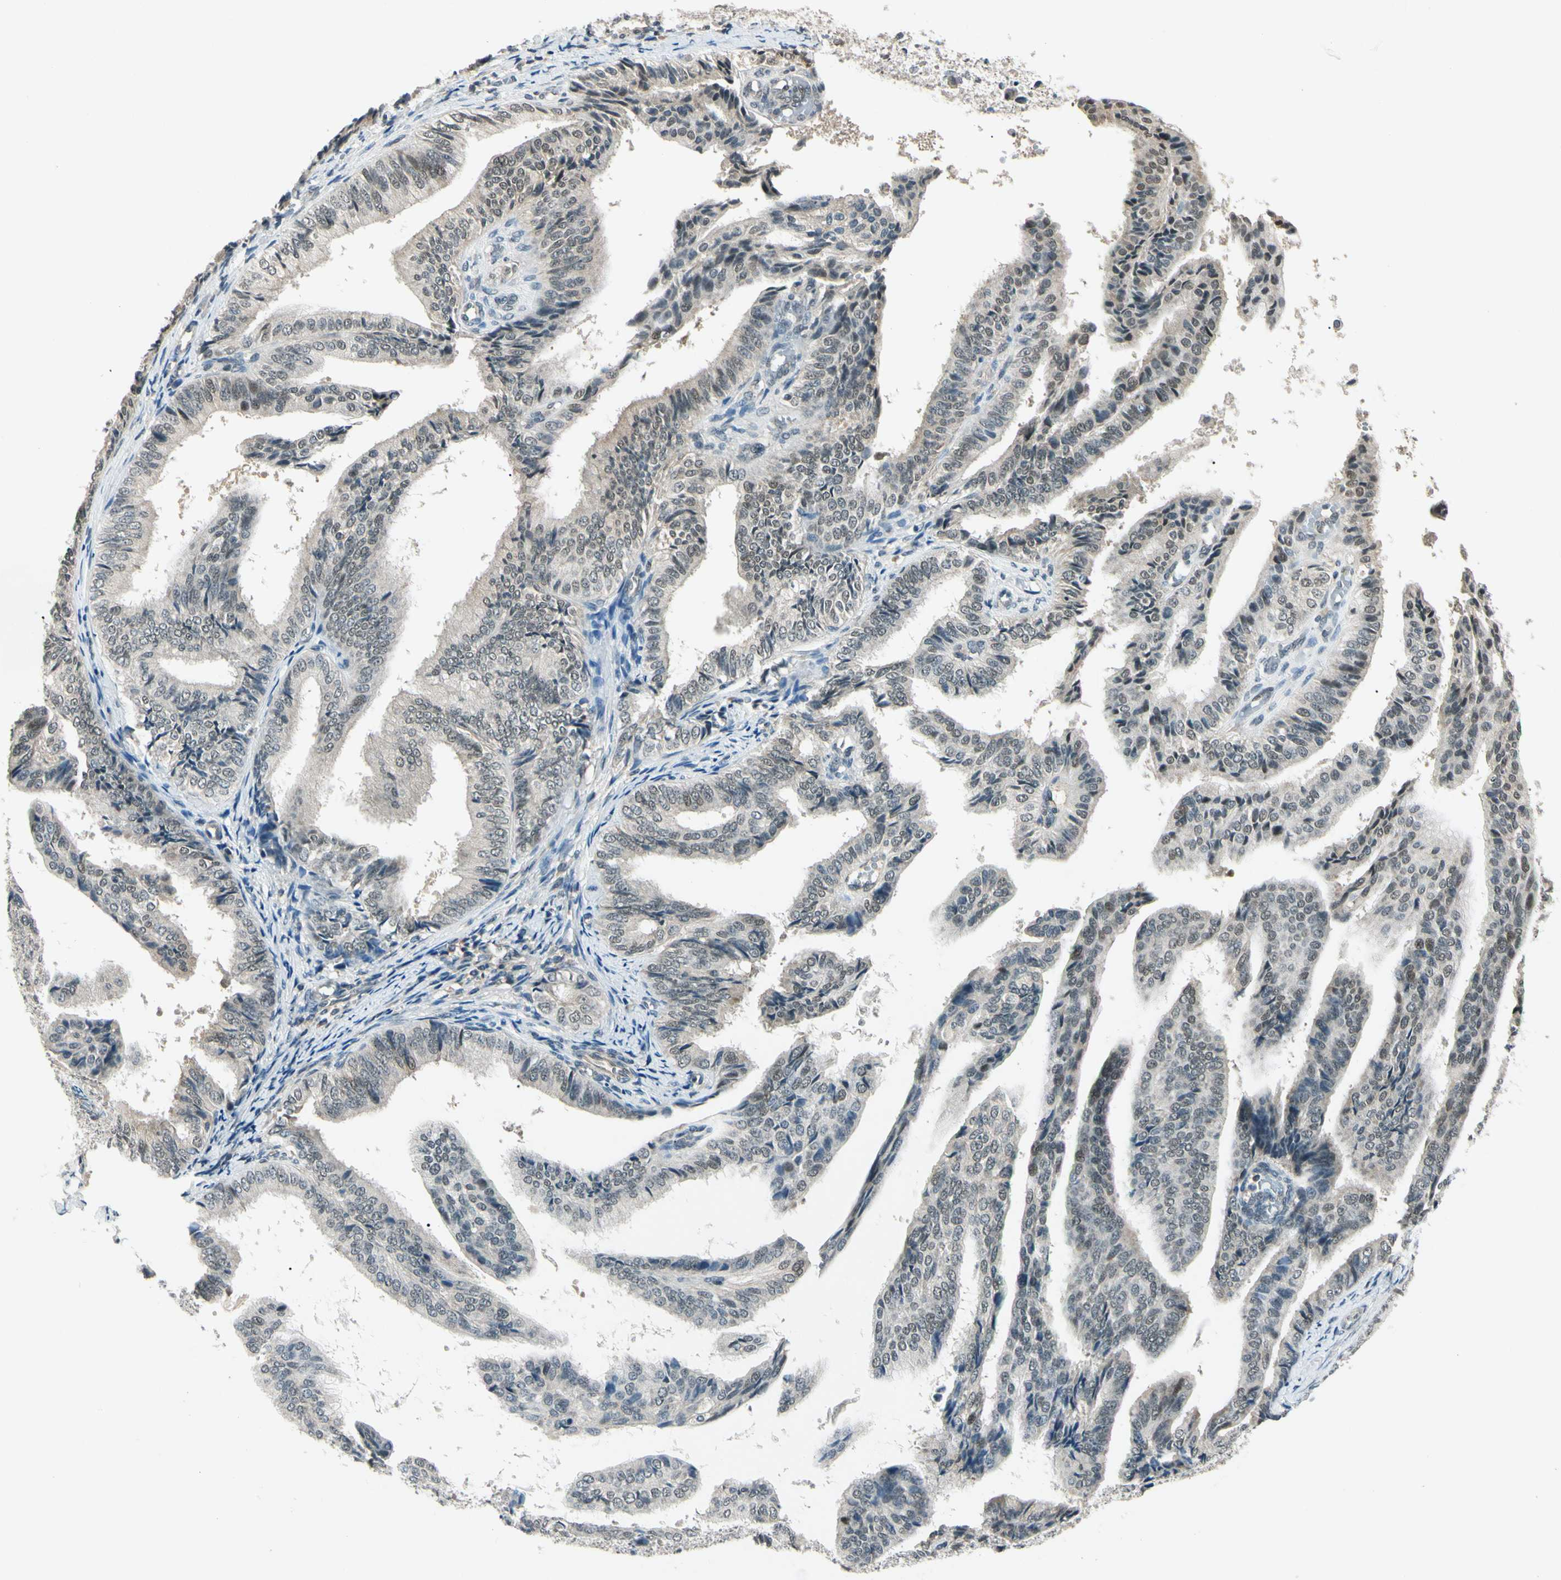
{"staining": {"intensity": "weak", "quantity": "25%-75%", "location": "cytoplasmic/membranous,nuclear"}, "tissue": "endometrial cancer", "cell_type": "Tumor cells", "image_type": "cancer", "snomed": [{"axis": "morphology", "description": "Adenocarcinoma, NOS"}, {"axis": "topography", "description": "Endometrium"}], "caption": "DAB immunohistochemical staining of human endometrial cancer demonstrates weak cytoplasmic/membranous and nuclear protein positivity in about 25%-75% of tumor cells. The staining was performed using DAB (3,3'-diaminobenzidine), with brown indicating positive protein expression. Nuclei are stained blue with hematoxylin.", "gene": "ZSCAN12", "patient": {"sex": "female", "age": 58}}